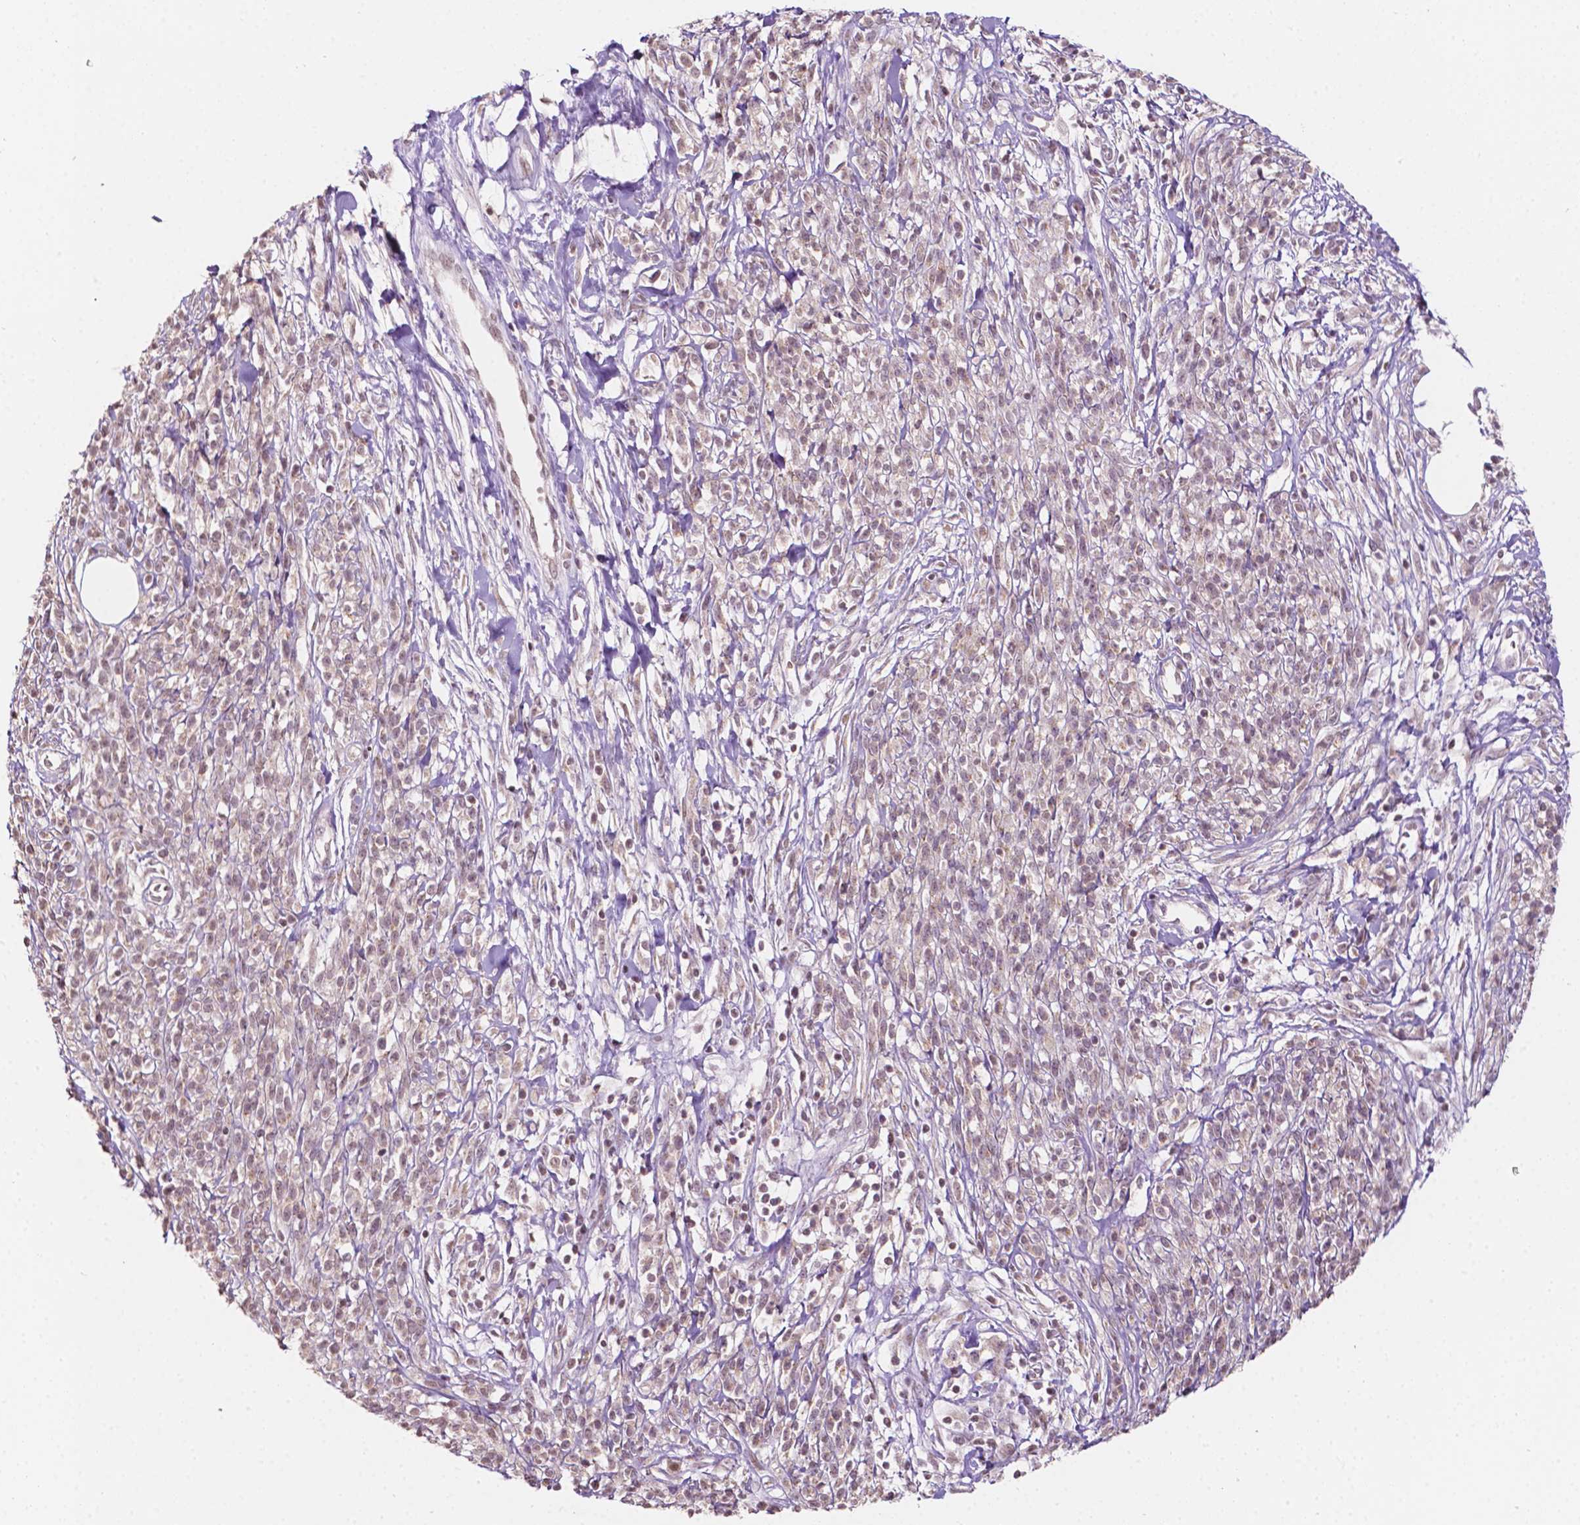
{"staining": {"intensity": "weak", "quantity": ">75%", "location": "cytoplasmic/membranous"}, "tissue": "melanoma", "cell_type": "Tumor cells", "image_type": "cancer", "snomed": [{"axis": "morphology", "description": "Malignant melanoma, NOS"}, {"axis": "topography", "description": "Skin"}, {"axis": "topography", "description": "Skin of trunk"}], "caption": "Brown immunohistochemical staining in malignant melanoma demonstrates weak cytoplasmic/membranous positivity in about >75% of tumor cells.", "gene": "NOS1AP", "patient": {"sex": "male", "age": 74}}